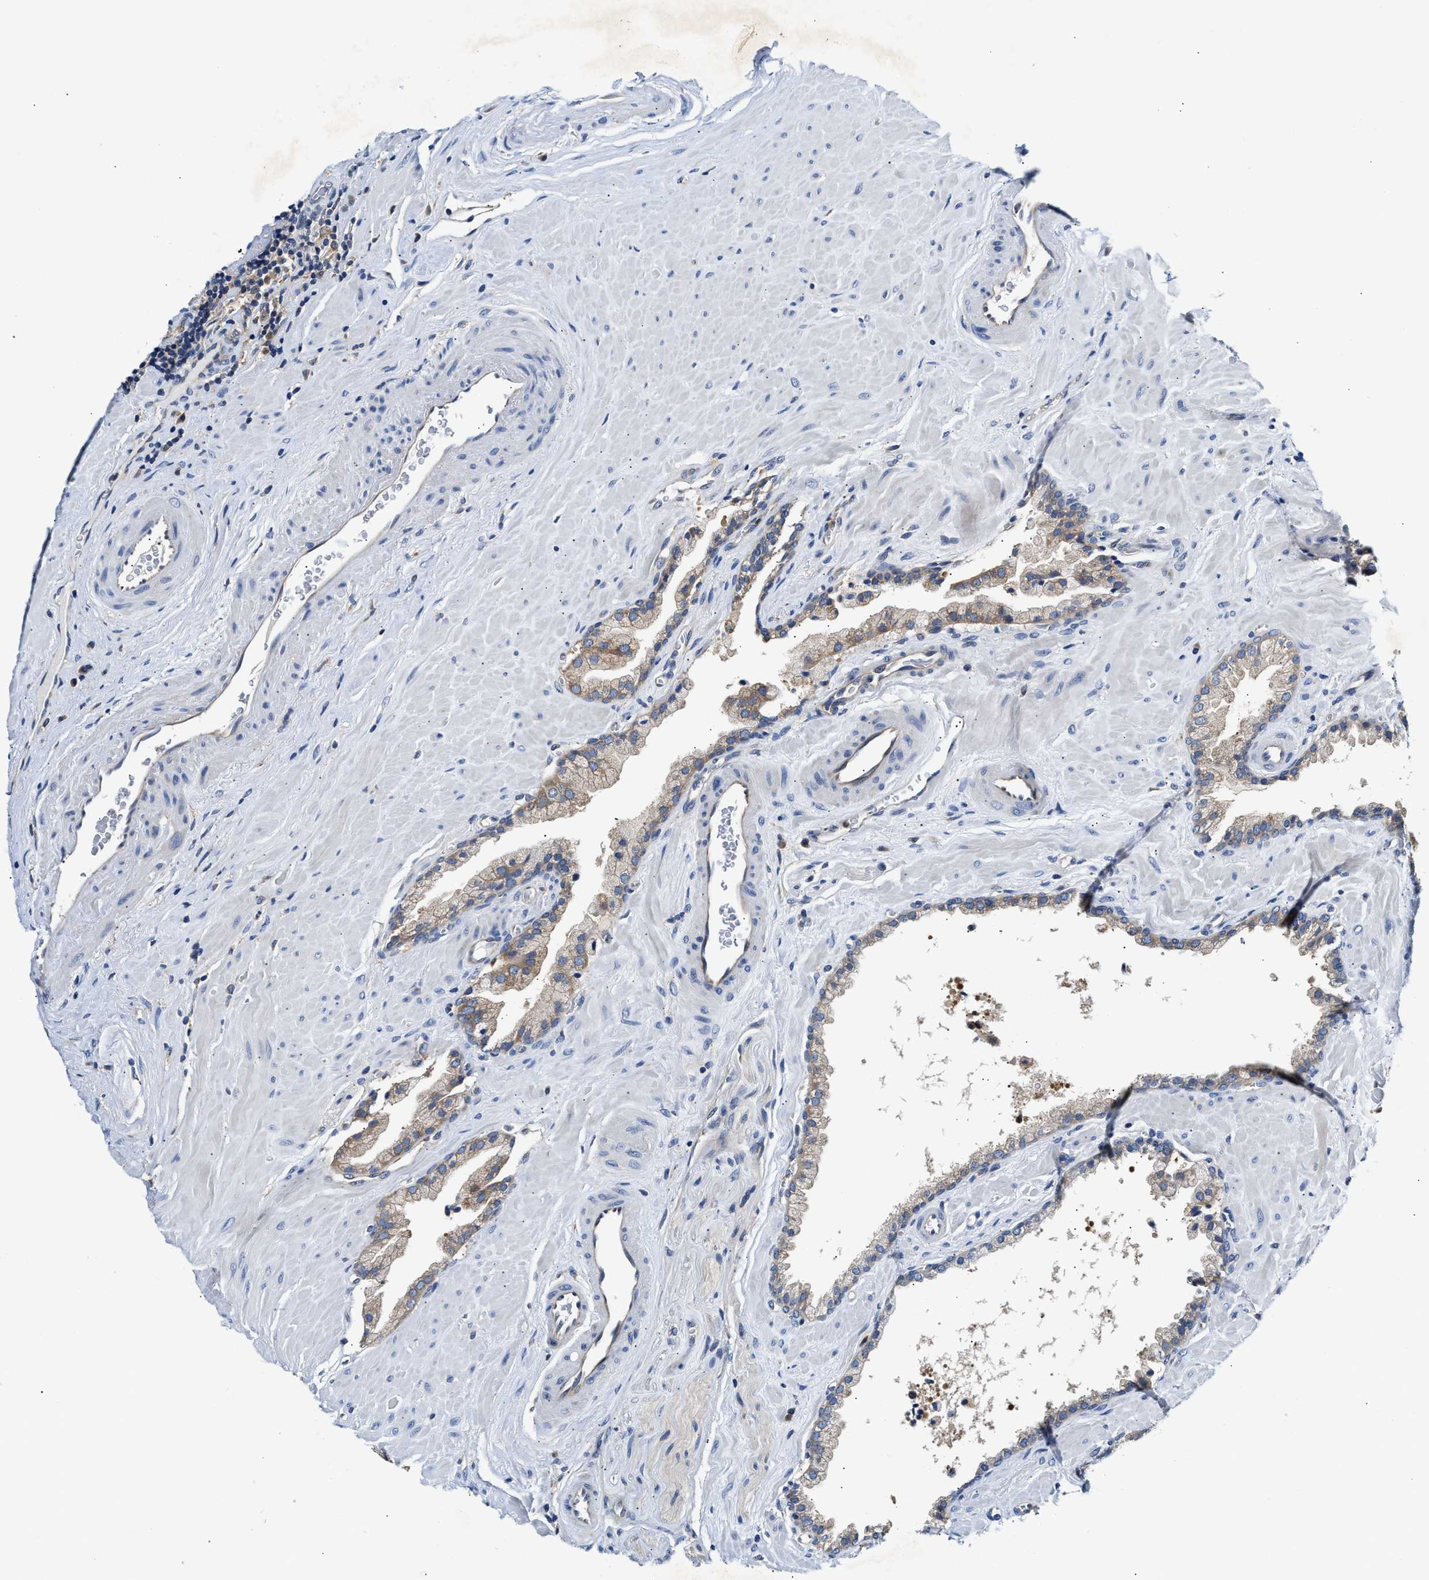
{"staining": {"intensity": "weak", "quantity": "25%-75%", "location": "cytoplasmic/membranous"}, "tissue": "prostate cancer", "cell_type": "Tumor cells", "image_type": "cancer", "snomed": [{"axis": "morphology", "description": "Adenocarcinoma, Low grade"}, {"axis": "topography", "description": "Prostate"}], "caption": "This histopathology image shows low-grade adenocarcinoma (prostate) stained with immunohistochemistry (IHC) to label a protein in brown. The cytoplasmic/membranous of tumor cells show weak positivity for the protein. Nuclei are counter-stained blue.", "gene": "FAM185A", "patient": {"sex": "male", "age": 71}}